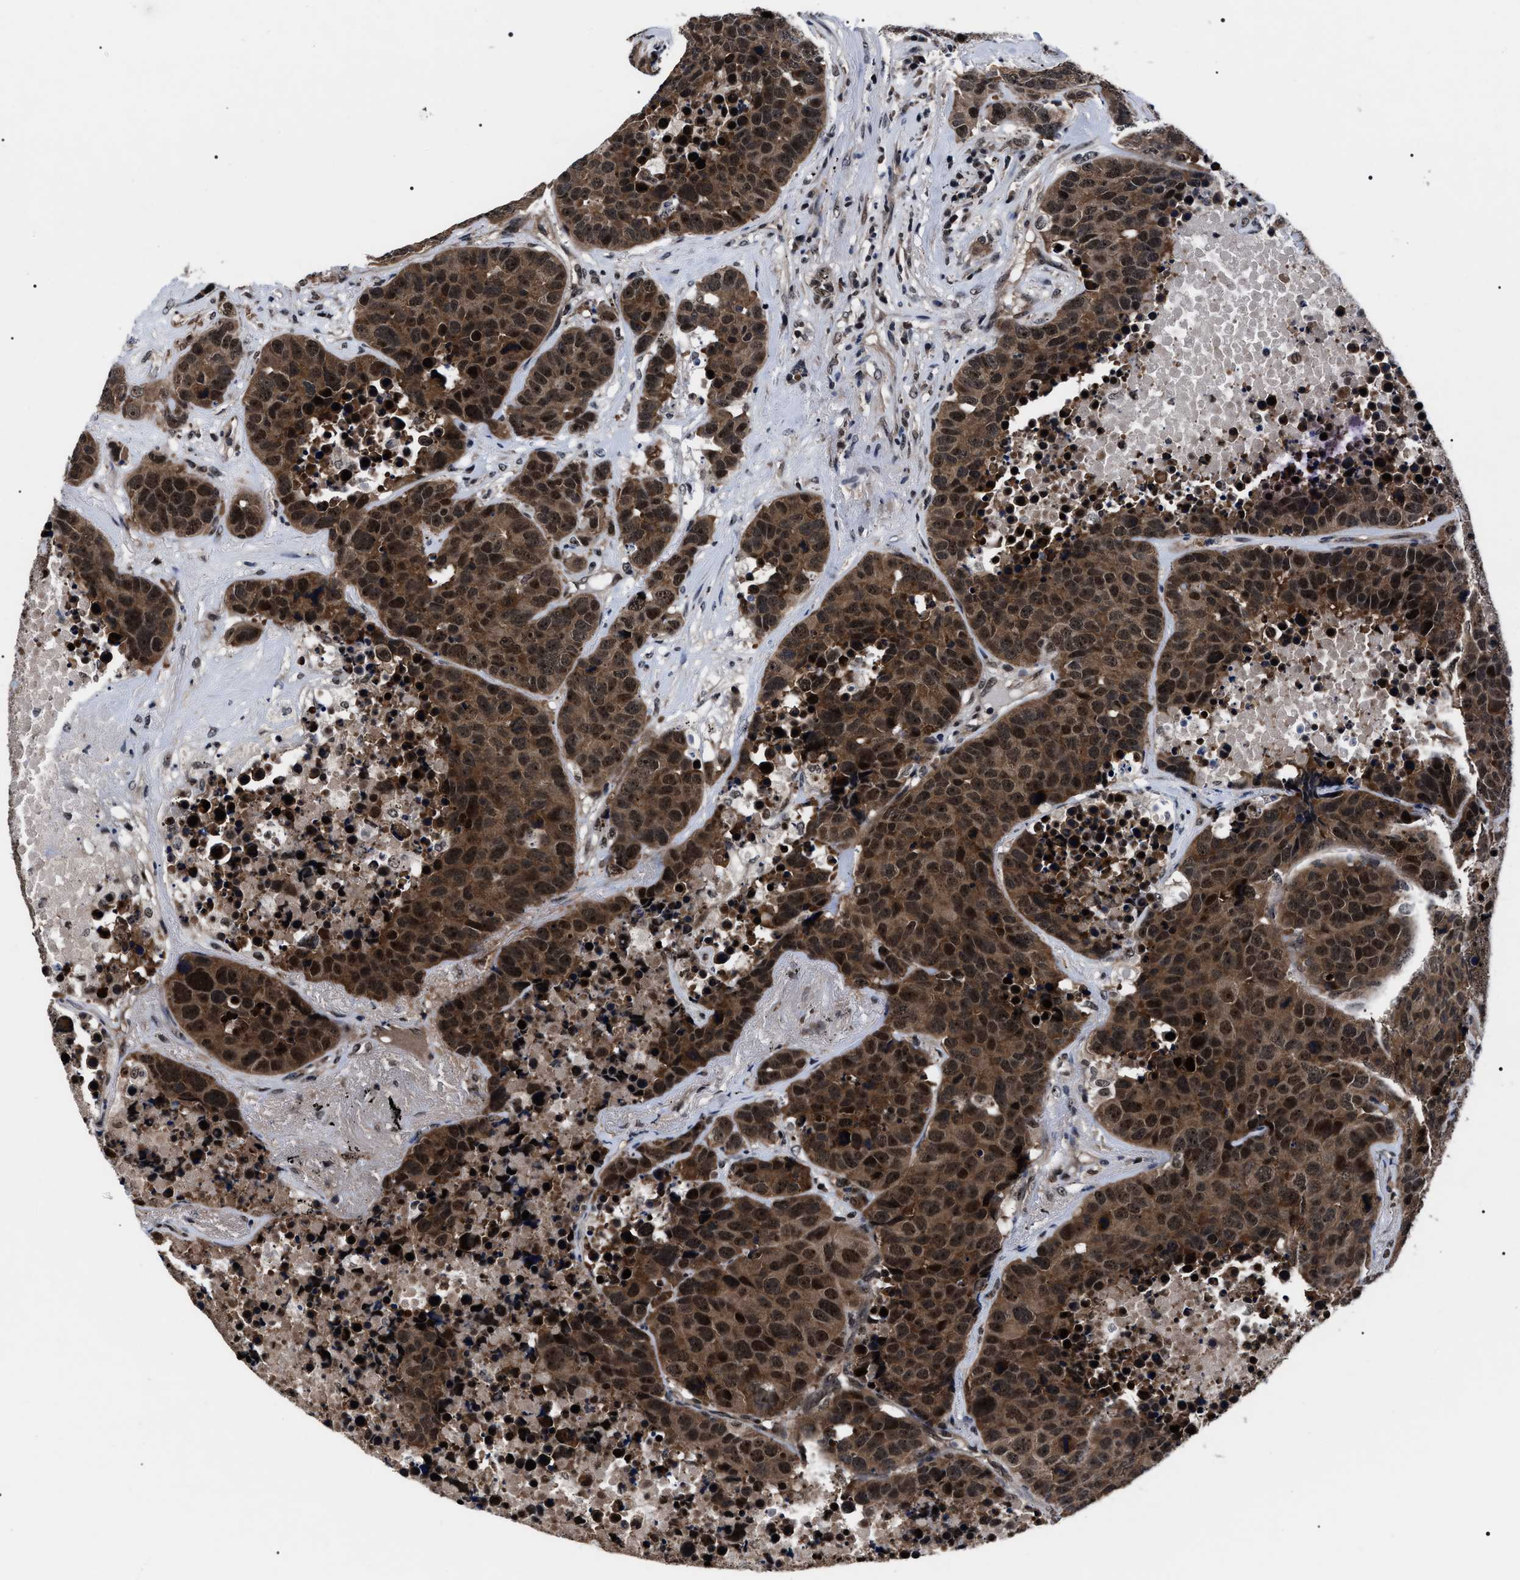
{"staining": {"intensity": "strong", "quantity": ">75%", "location": "cytoplasmic/membranous,nuclear"}, "tissue": "carcinoid", "cell_type": "Tumor cells", "image_type": "cancer", "snomed": [{"axis": "morphology", "description": "Carcinoid, malignant, NOS"}, {"axis": "topography", "description": "Lung"}], "caption": "Carcinoid was stained to show a protein in brown. There is high levels of strong cytoplasmic/membranous and nuclear expression in approximately >75% of tumor cells.", "gene": "CSNK2A1", "patient": {"sex": "male", "age": 60}}